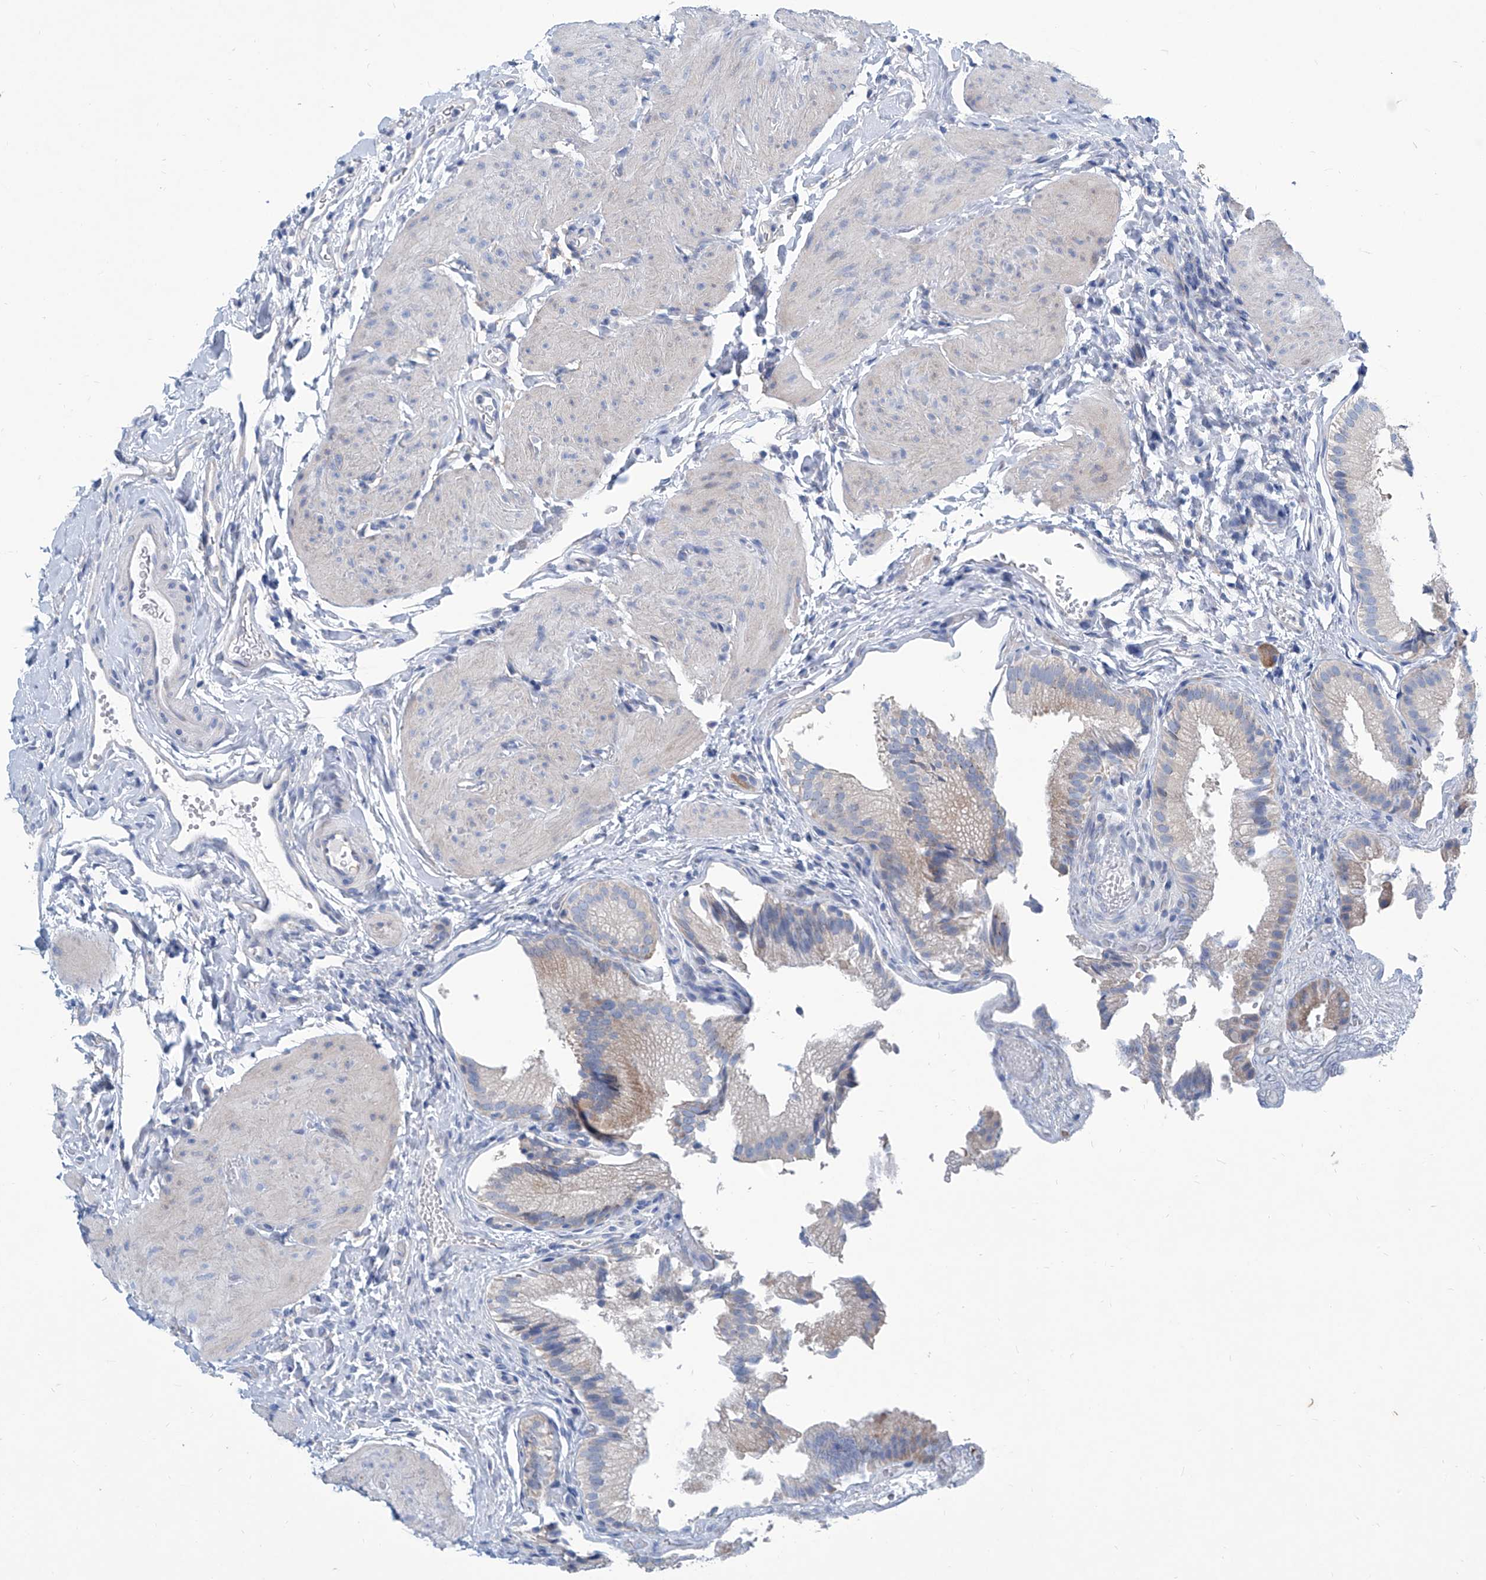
{"staining": {"intensity": "negative", "quantity": "none", "location": "none"}, "tissue": "gallbladder", "cell_type": "Glandular cells", "image_type": "normal", "snomed": [{"axis": "morphology", "description": "Normal tissue, NOS"}, {"axis": "topography", "description": "Gallbladder"}], "caption": "A micrograph of human gallbladder is negative for staining in glandular cells. (Brightfield microscopy of DAB (3,3'-diaminobenzidine) immunohistochemistry (IHC) at high magnification).", "gene": "ZNF519", "patient": {"sex": "female", "age": 30}}